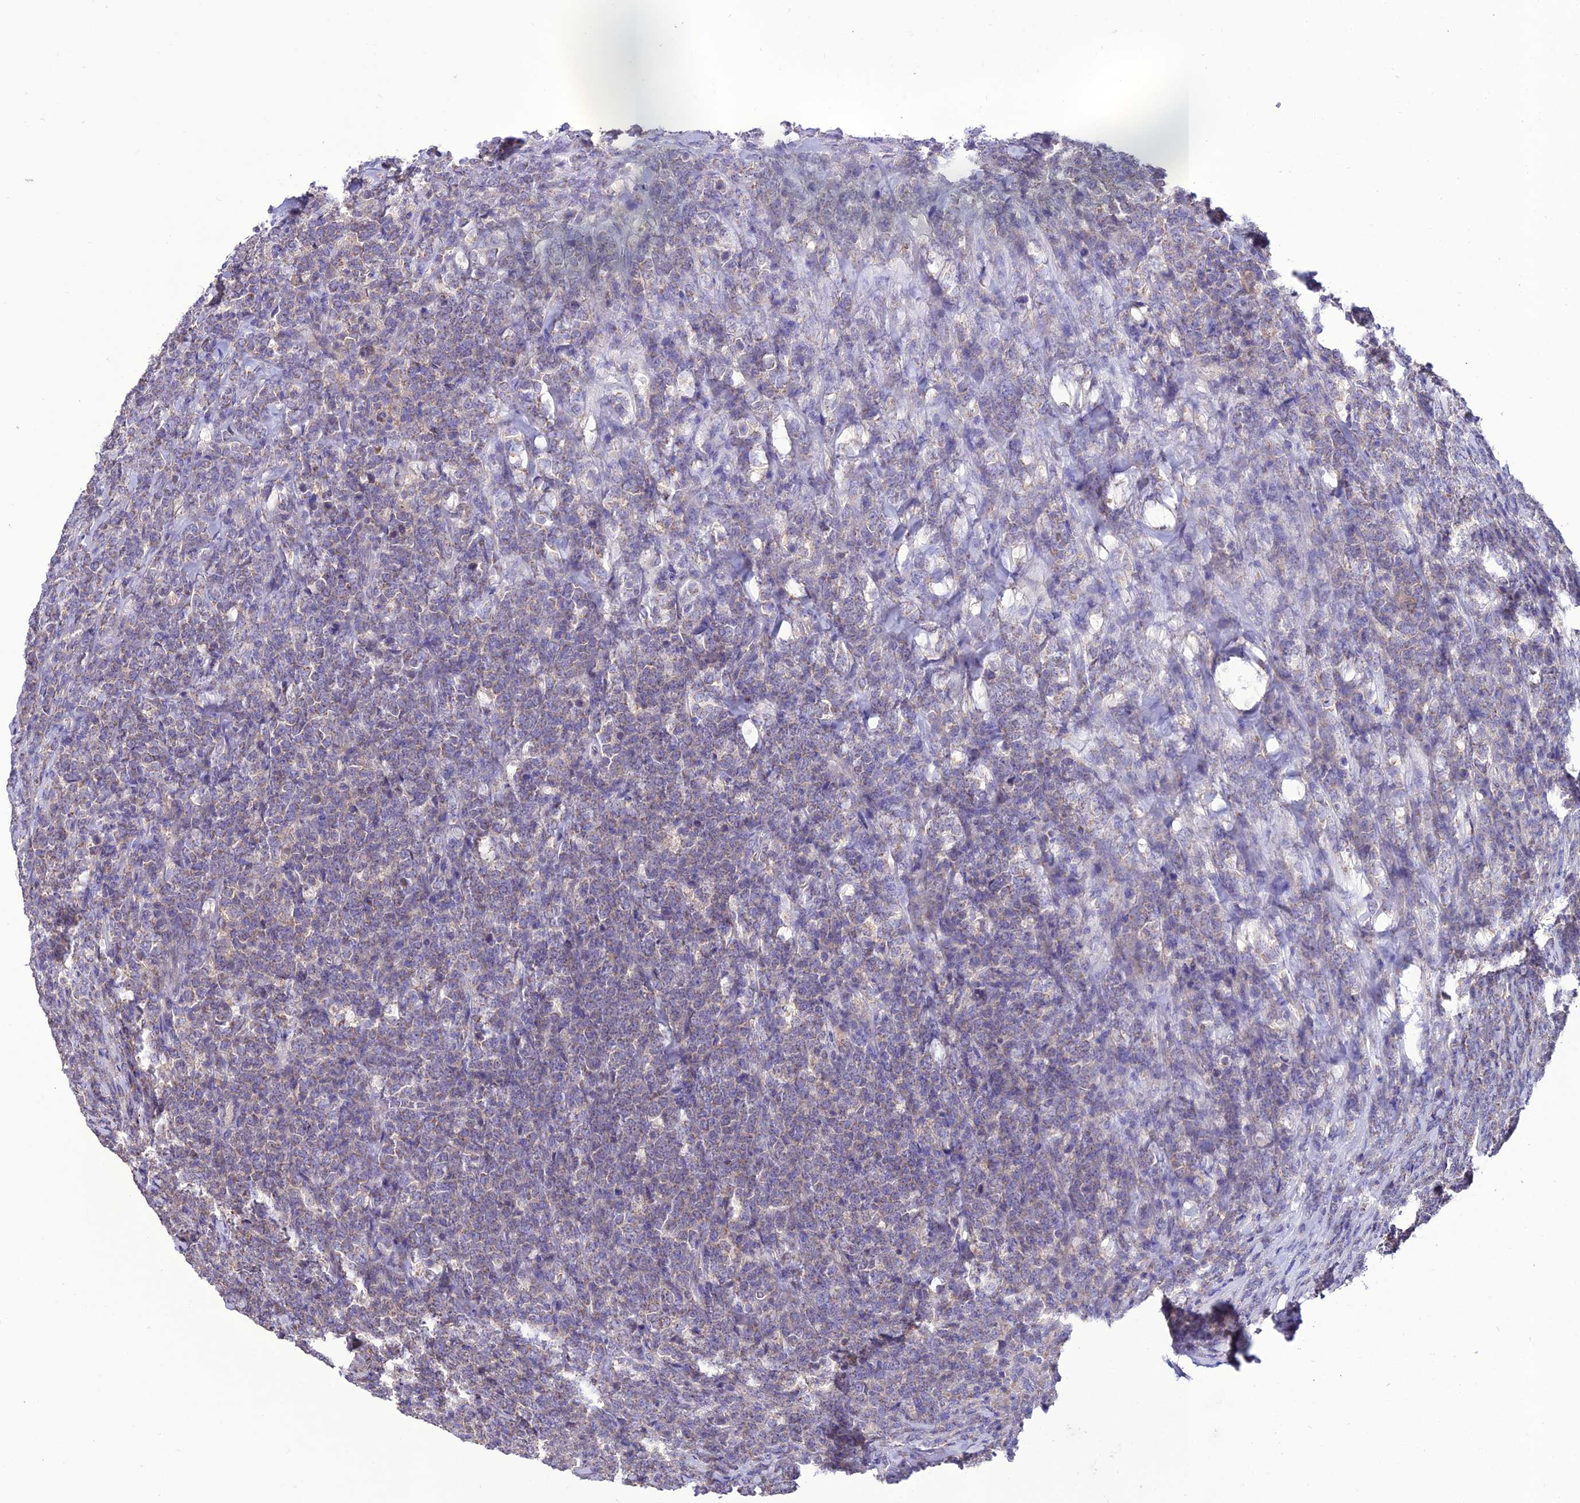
{"staining": {"intensity": "weak", "quantity": "<25%", "location": "cytoplasmic/membranous"}, "tissue": "lymphoma", "cell_type": "Tumor cells", "image_type": "cancer", "snomed": [{"axis": "morphology", "description": "Malignant lymphoma, non-Hodgkin's type, High grade"}, {"axis": "topography", "description": "Small intestine"}], "caption": "Immunohistochemistry (IHC) micrograph of neoplastic tissue: lymphoma stained with DAB shows no significant protein positivity in tumor cells.", "gene": "HOGA1", "patient": {"sex": "male", "age": 8}}